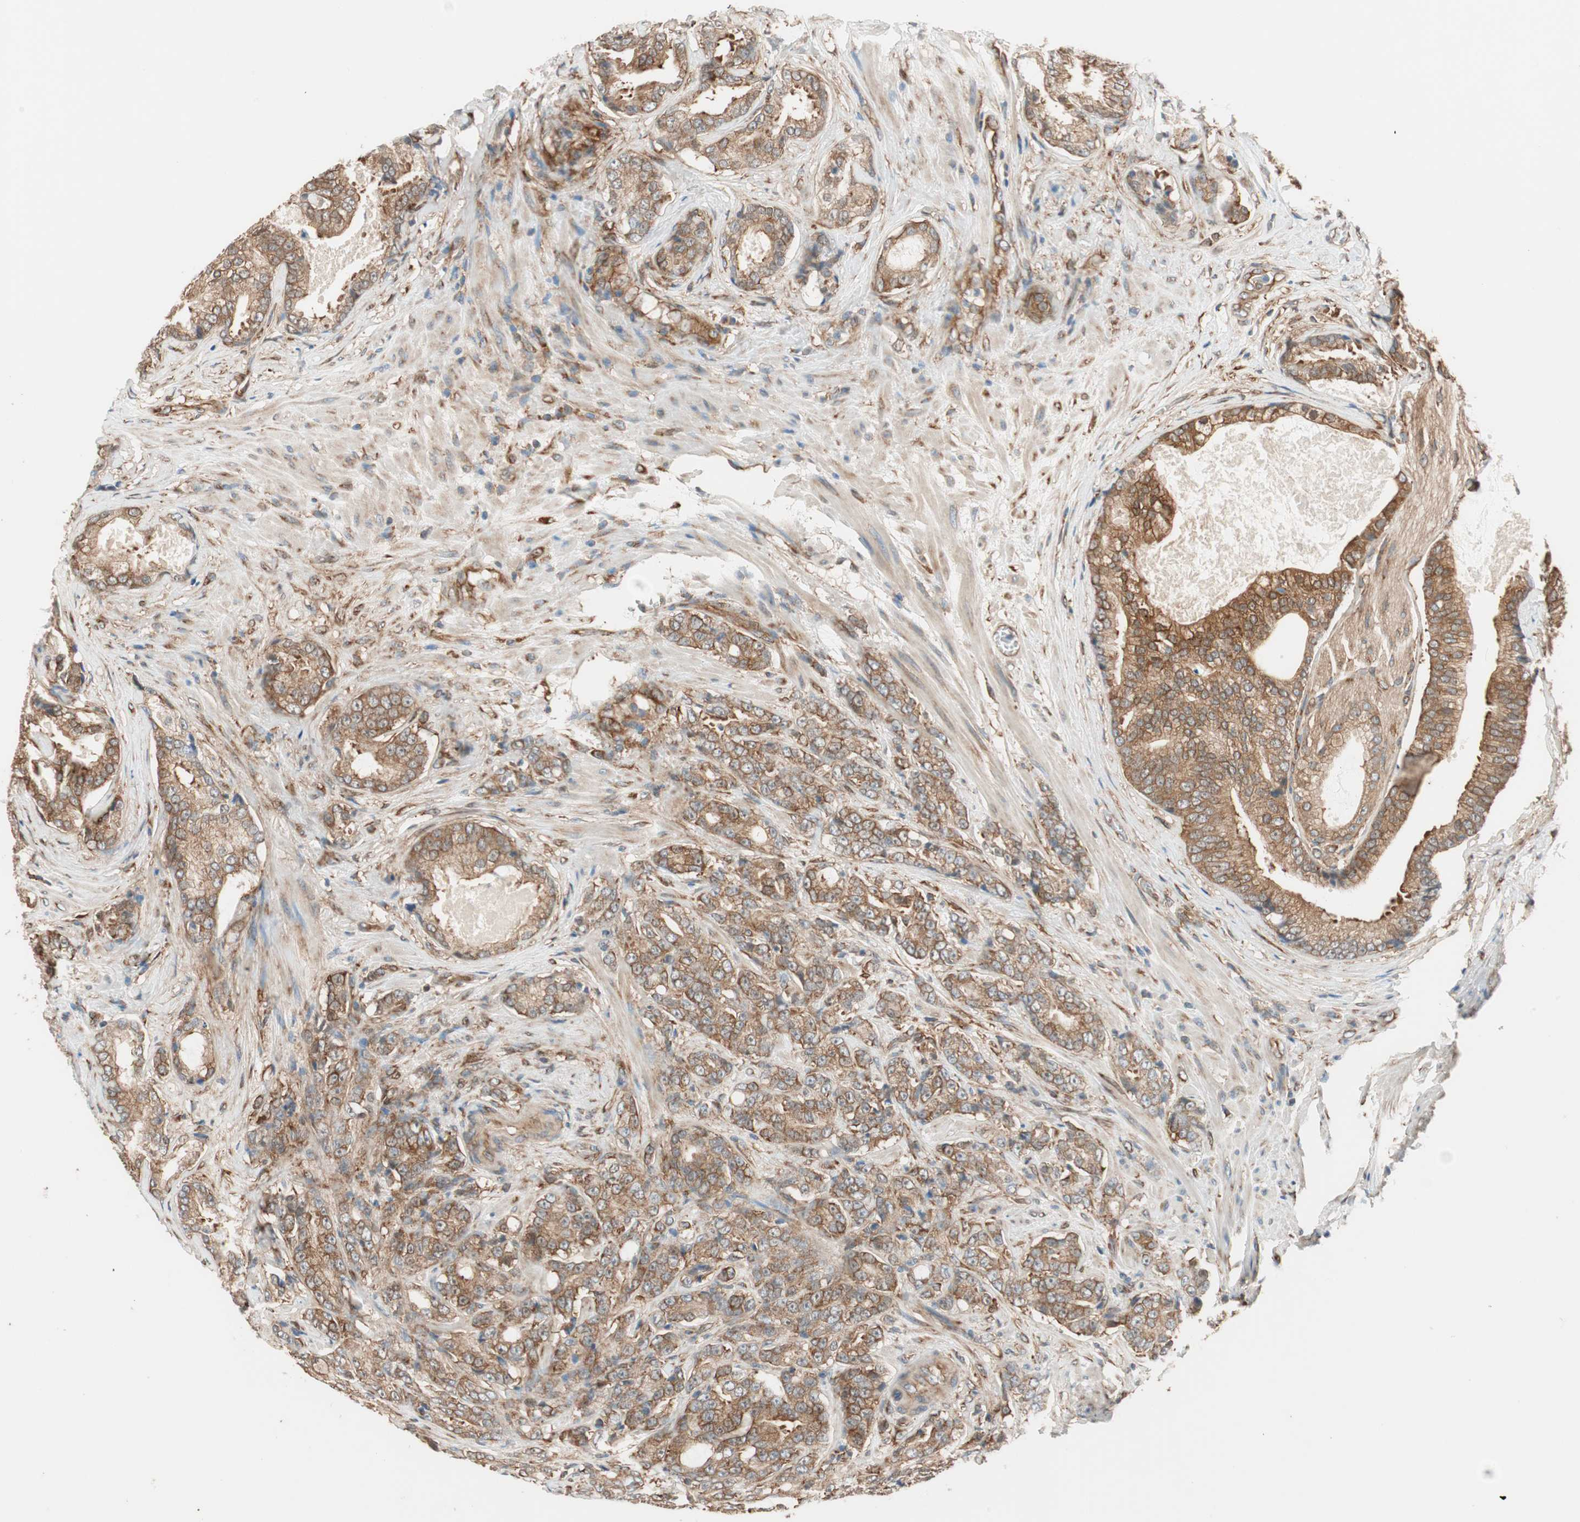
{"staining": {"intensity": "strong", "quantity": ">75%", "location": "cytoplasmic/membranous"}, "tissue": "prostate cancer", "cell_type": "Tumor cells", "image_type": "cancer", "snomed": [{"axis": "morphology", "description": "Adenocarcinoma, Low grade"}, {"axis": "topography", "description": "Prostate"}], "caption": "This photomicrograph reveals immunohistochemistry (IHC) staining of human prostate low-grade adenocarcinoma, with high strong cytoplasmic/membranous staining in about >75% of tumor cells.", "gene": "WASL", "patient": {"sex": "male", "age": 58}}